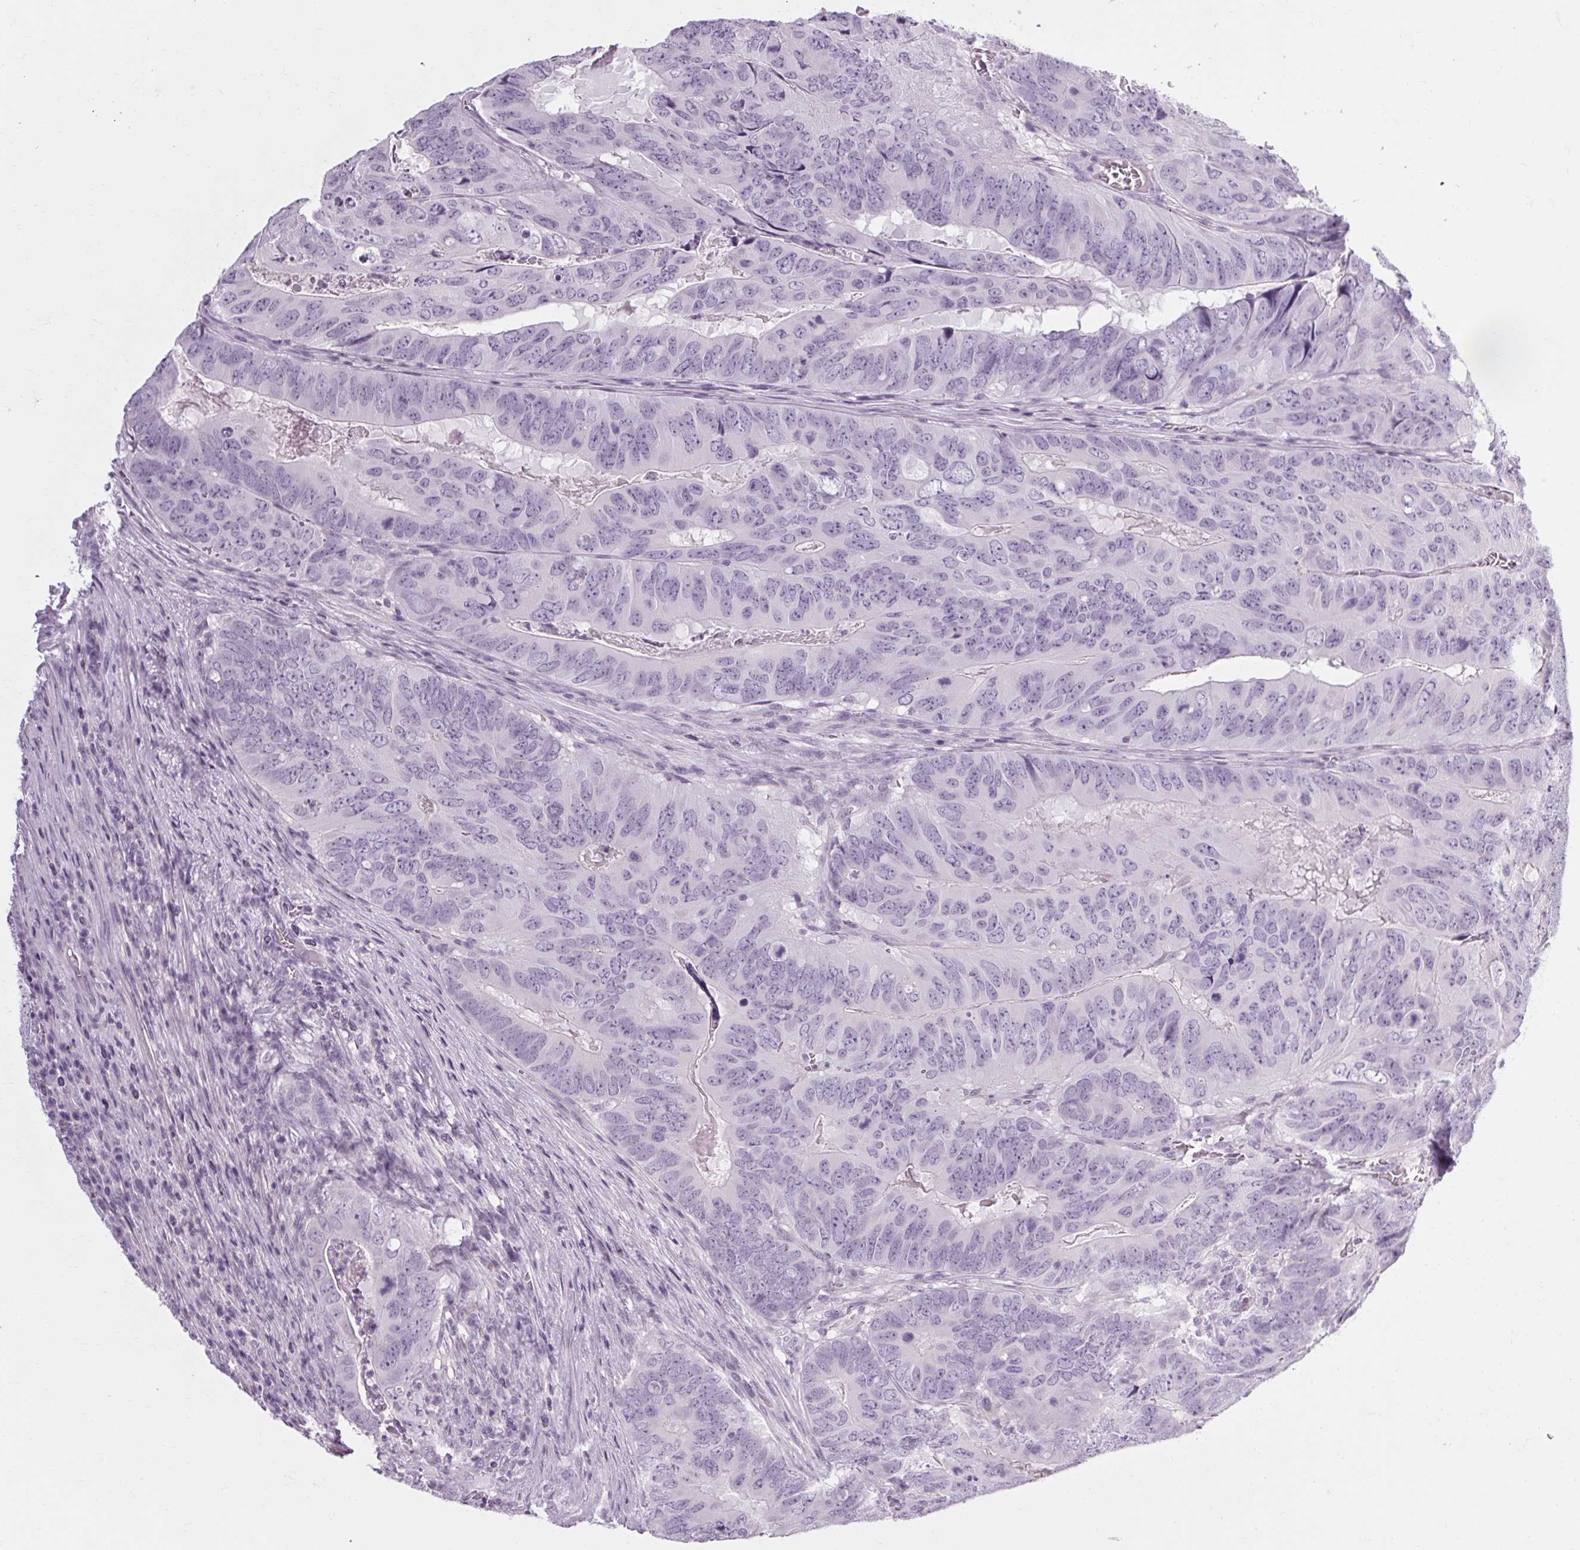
{"staining": {"intensity": "negative", "quantity": "none", "location": "none"}, "tissue": "colorectal cancer", "cell_type": "Tumor cells", "image_type": "cancer", "snomed": [{"axis": "morphology", "description": "Adenocarcinoma, NOS"}, {"axis": "topography", "description": "Colon"}], "caption": "Immunohistochemistry image of neoplastic tissue: colorectal cancer (adenocarcinoma) stained with DAB (3,3'-diaminobenzidine) exhibits no significant protein staining in tumor cells.", "gene": "POMC", "patient": {"sex": "male", "age": 79}}